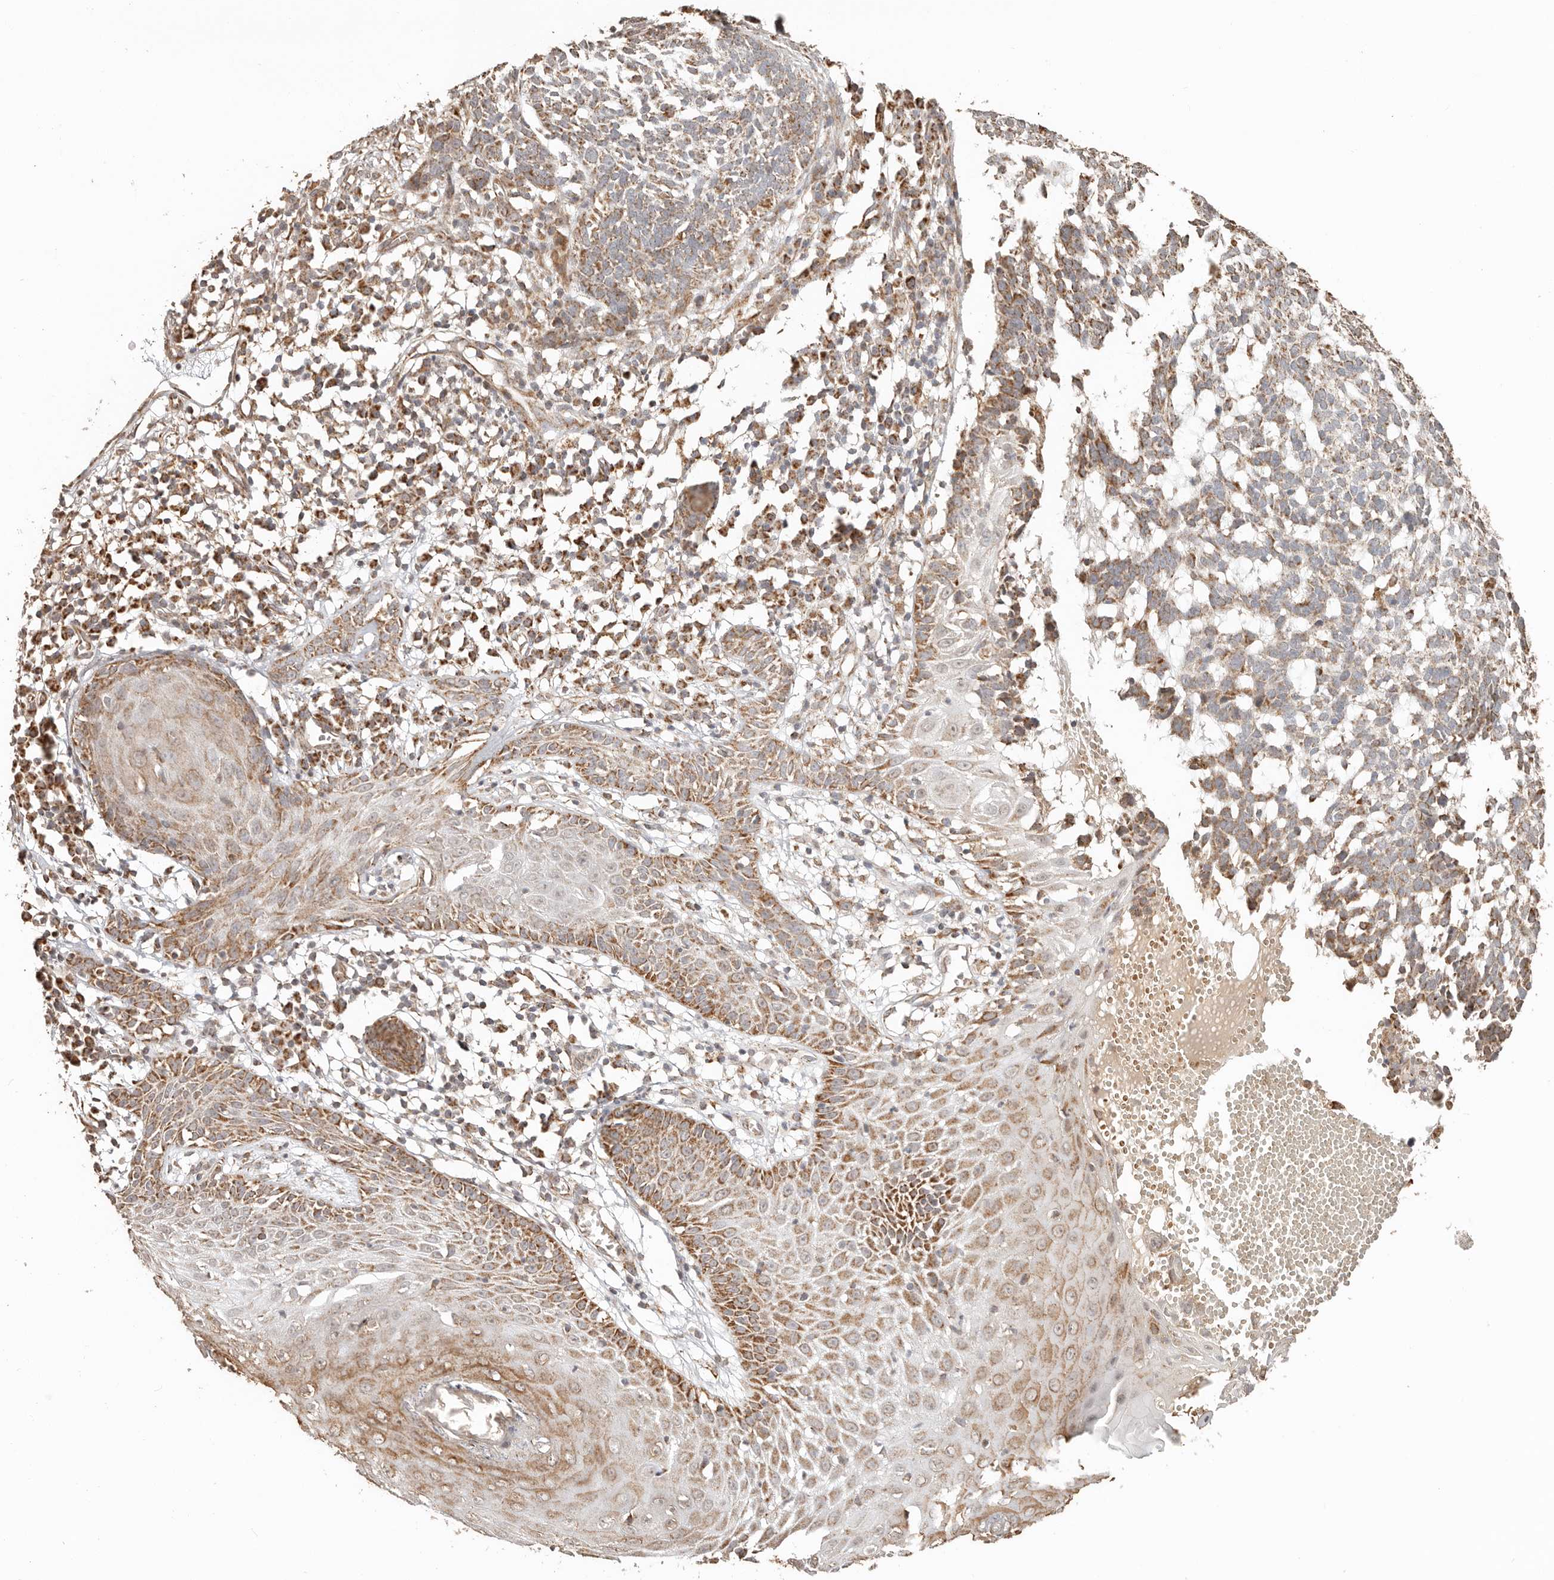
{"staining": {"intensity": "moderate", "quantity": ">75%", "location": "cytoplasmic/membranous"}, "tissue": "skin cancer", "cell_type": "Tumor cells", "image_type": "cancer", "snomed": [{"axis": "morphology", "description": "Basal cell carcinoma"}, {"axis": "topography", "description": "Skin"}], "caption": "There is medium levels of moderate cytoplasmic/membranous expression in tumor cells of skin cancer, as demonstrated by immunohistochemical staining (brown color).", "gene": "NDUFB11", "patient": {"sex": "male", "age": 85}}